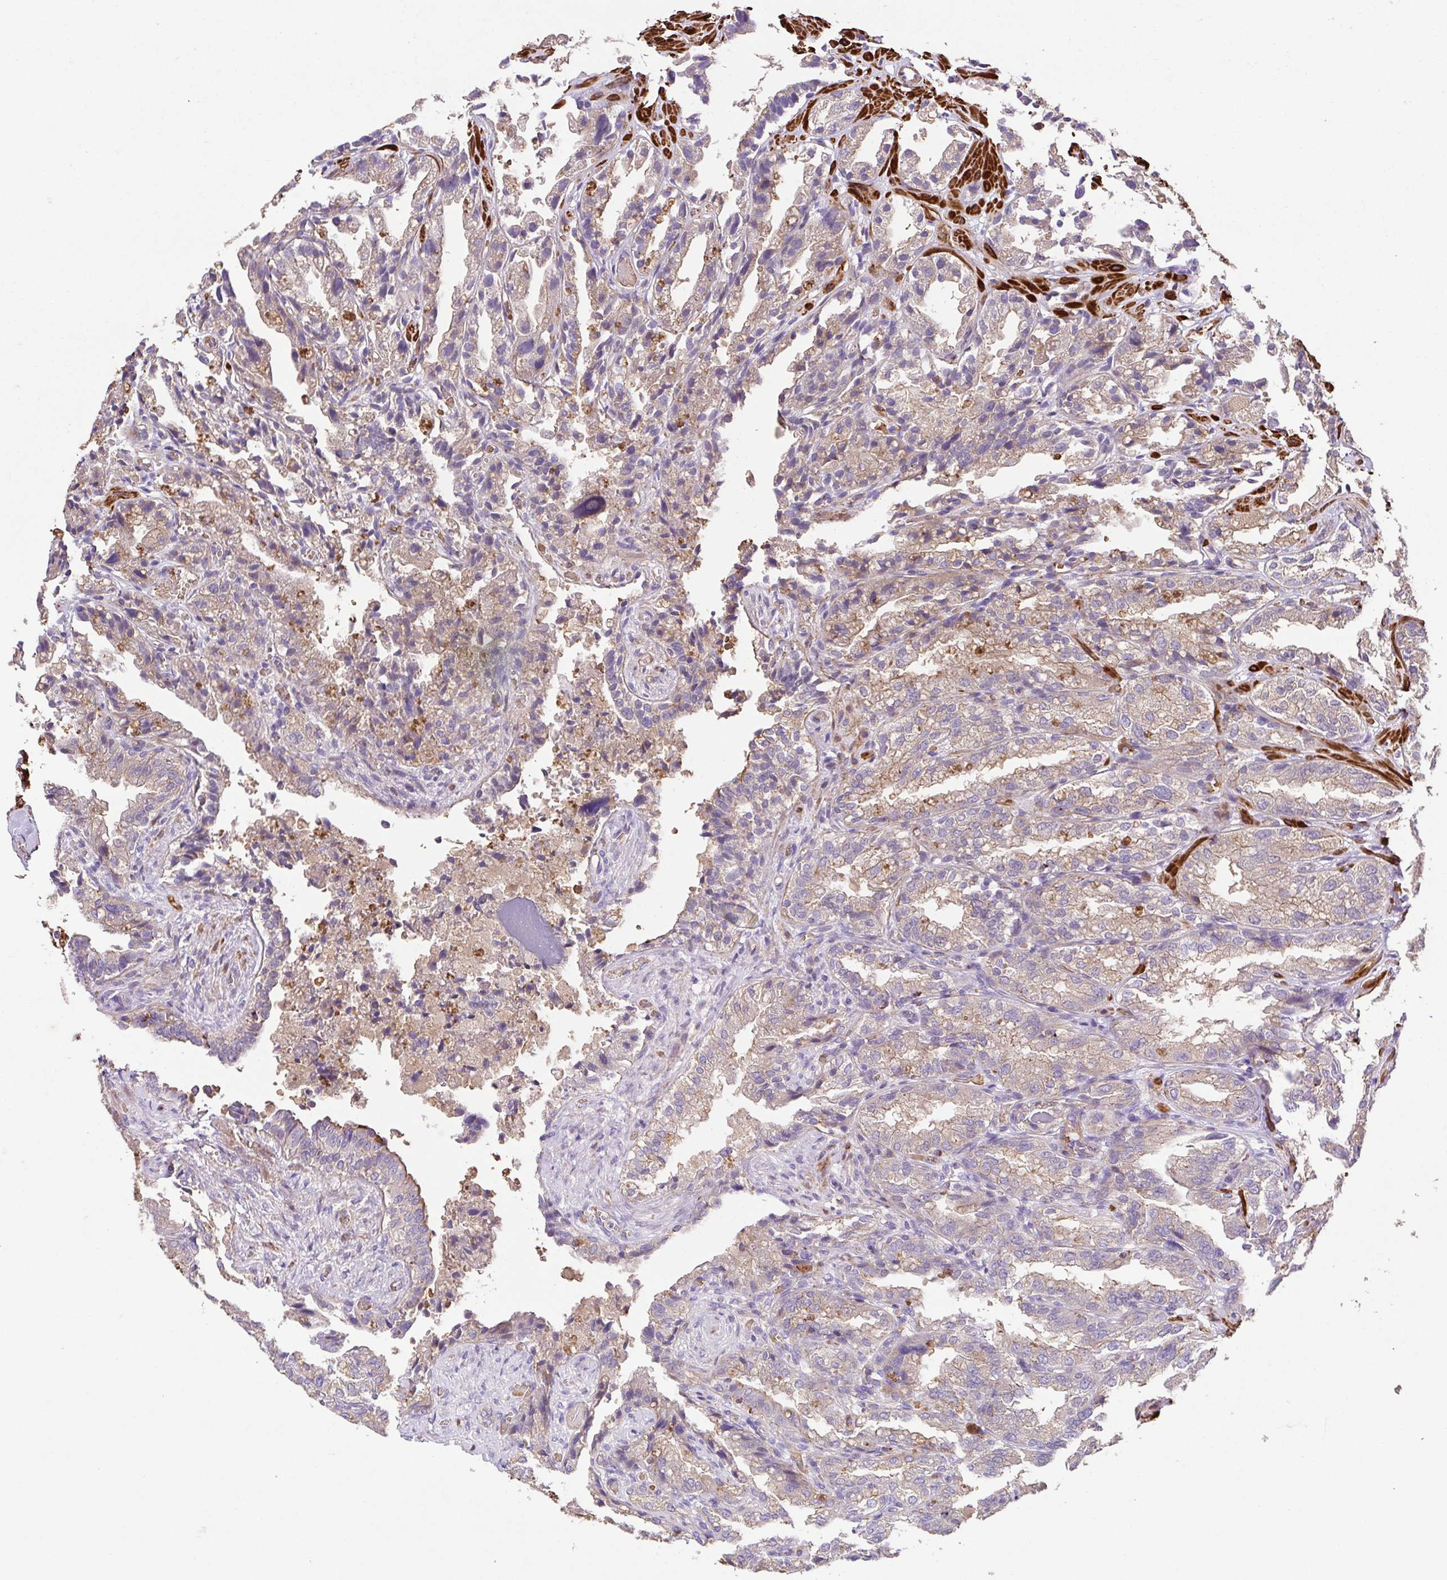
{"staining": {"intensity": "moderate", "quantity": "25%-75%", "location": "cytoplasmic/membranous"}, "tissue": "seminal vesicle", "cell_type": "Glandular cells", "image_type": "normal", "snomed": [{"axis": "morphology", "description": "Normal tissue, NOS"}, {"axis": "topography", "description": "Seminal veicle"}], "caption": "Unremarkable seminal vesicle shows moderate cytoplasmic/membranous staining in approximately 25%-75% of glandular cells, visualized by immunohistochemistry. The staining is performed using DAB brown chromogen to label protein expression. The nuclei are counter-stained blue using hematoxylin.", "gene": "IDE", "patient": {"sex": "male", "age": 57}}